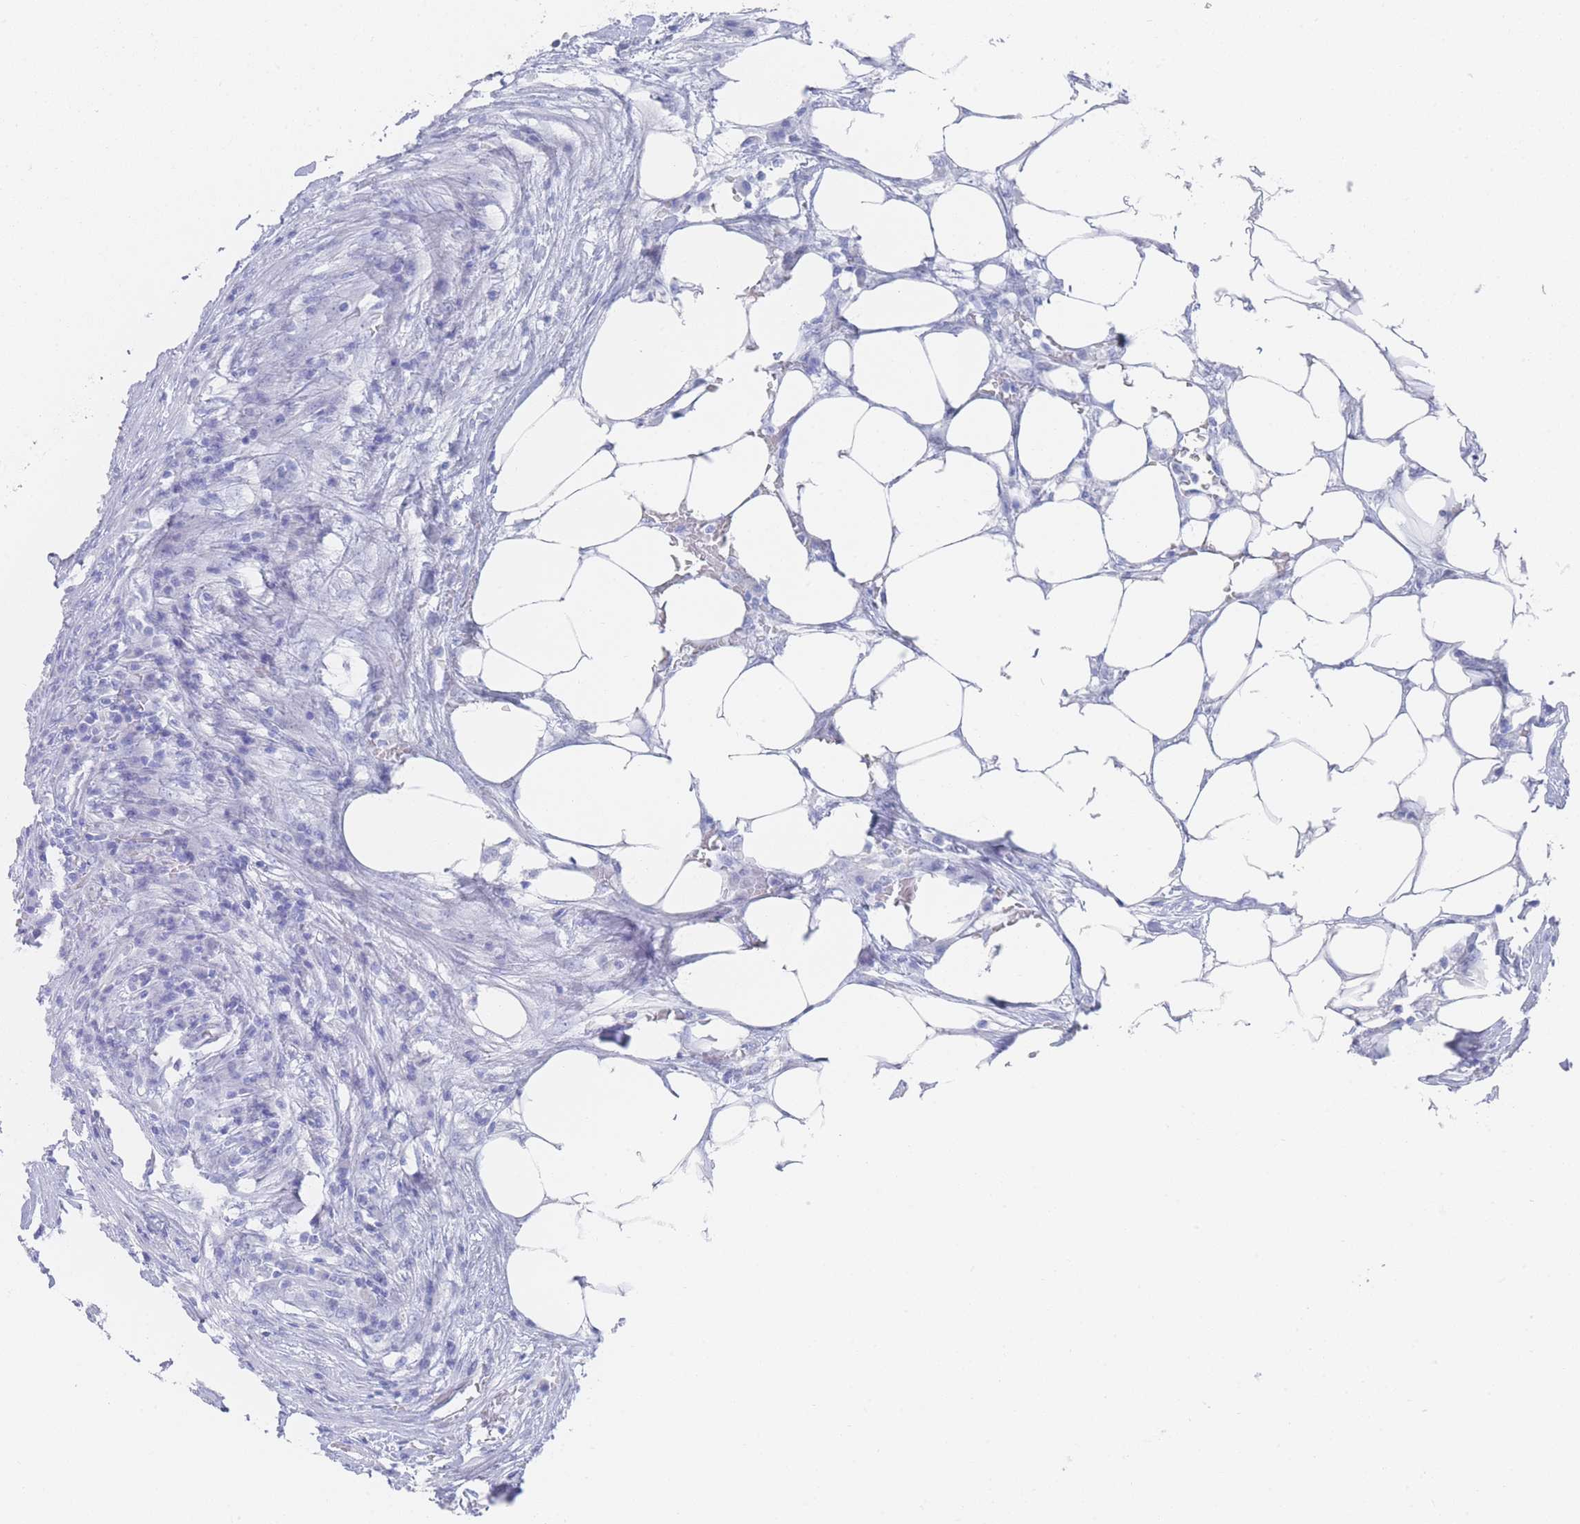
{"staining": {"intensity": "negative", "quantity": "none", "location": "none"}, "tissue": "colorectal cancer", "cell_type": "Tumor cells", "image_type": "cancer", "snomed": [{"axis": "morphology", "description": "Adenocarcinoma, NOS"}, {"axis": "topography", "description": "Colon"}], "caption": "IHC histopathology image of neoplastic tissue: human adenocarcinoma (colorectal) stained with DAB reveals no significant protein staining in tumor cells. (Brightfield microscopy of DAB immunohistochemistry (IHC) at high magnification).", "gene": "LRRC37A", "patient": {"sex": "male", "age": 71}}